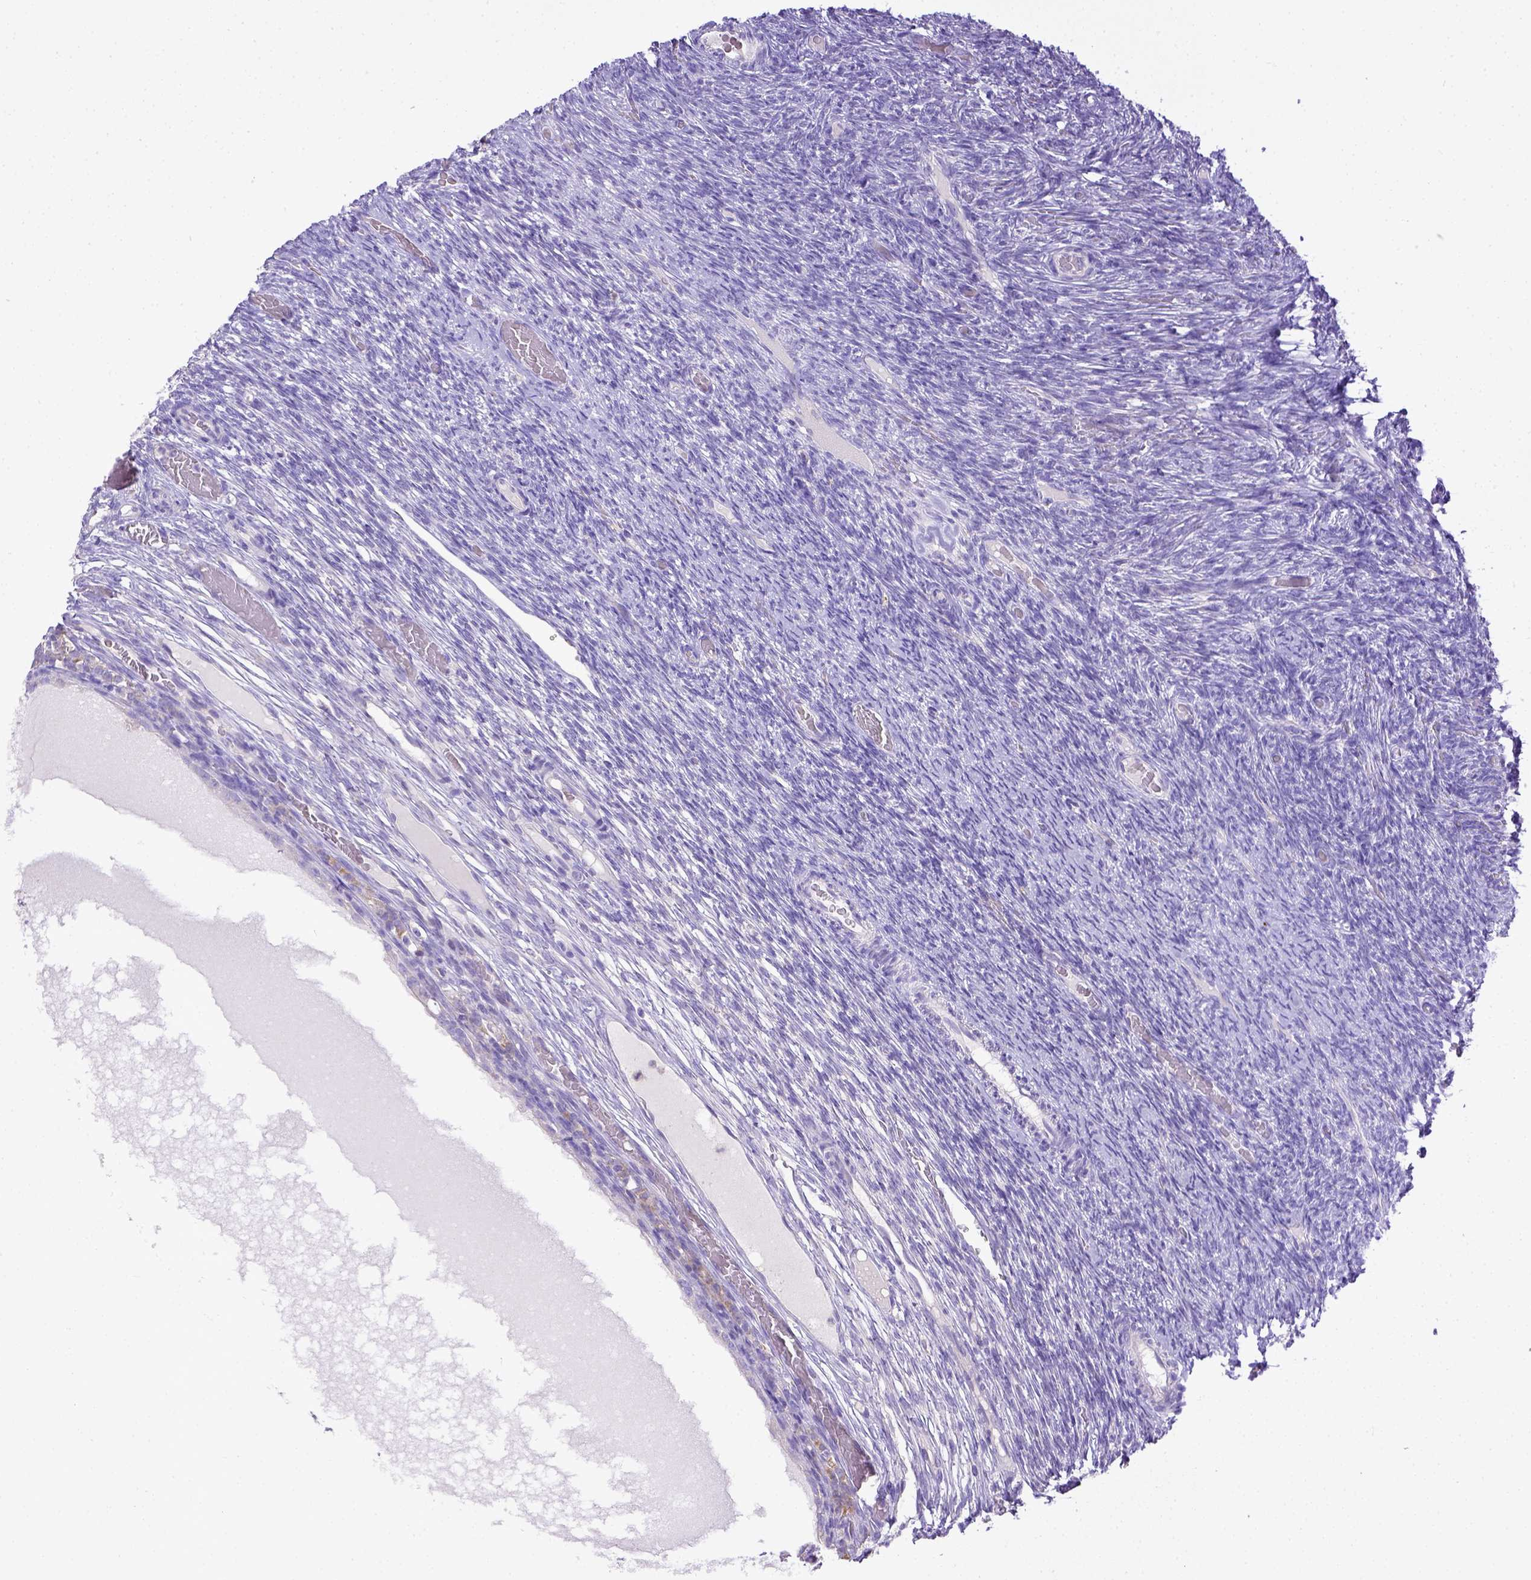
{"staining": {"intensity": "negative", "quantity": "none", "location": "none"}, "tissue": "ovary", "cell_type": "Ovarian stroma cells", "image_type": "normal", "snomed": [{"axis": "morphology", "description": "Normal tissue, NOS"}, {"axis": "topography", "description": "Ovary"}], "caption": "The histopathology image displays no staining of ovarian stroma cells in benign ovary. The staining was performed using DAB to visualize the protein expression in brown, while the nuclei were stained in blue with hematoxylin (Magnification: 20x).", "gene": "CD40", "patient": {"sex": "female", "age": 34}}